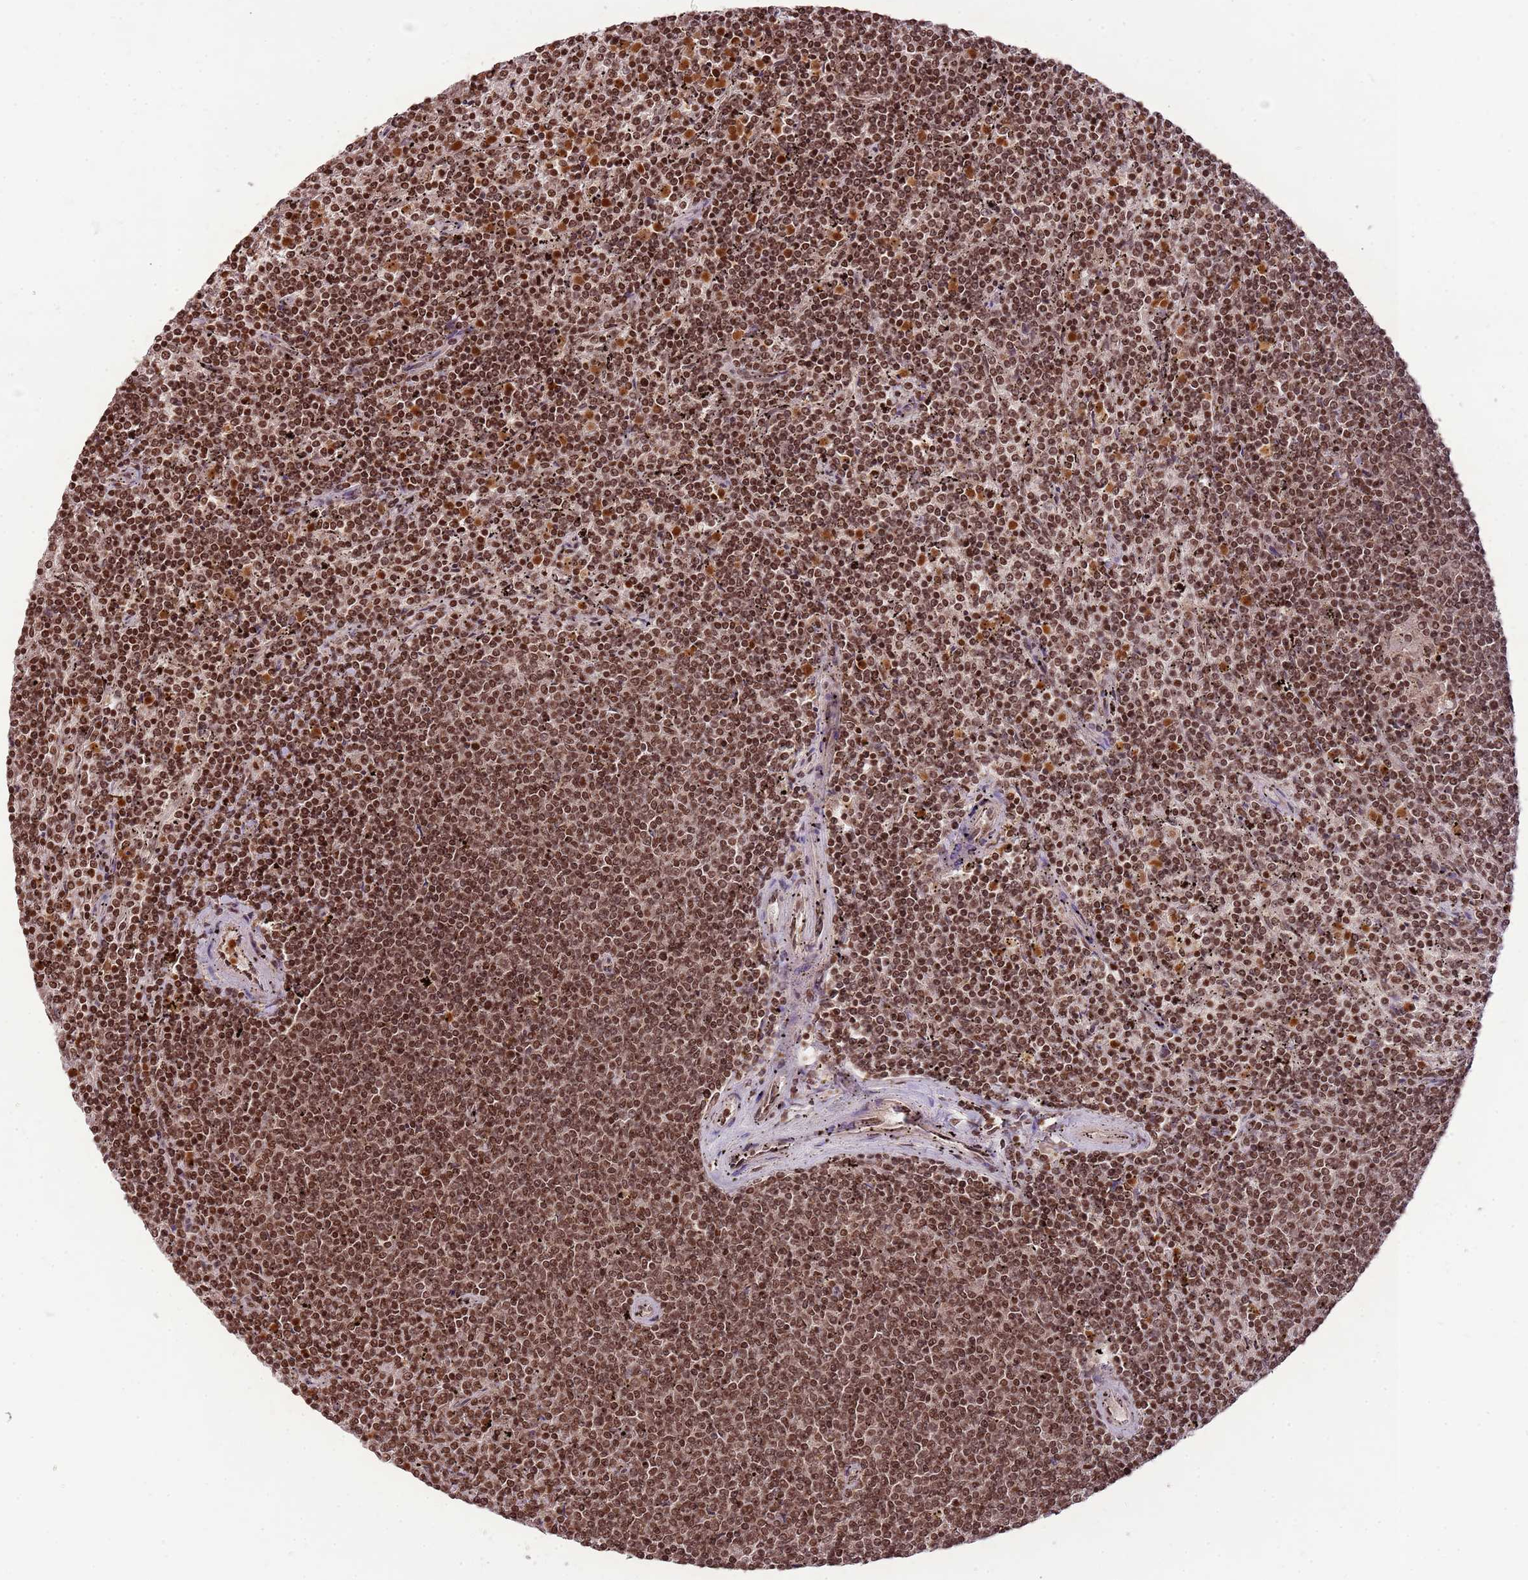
{"staining": {"intensity": "moderate", "quantity": ">75%", "location": "nuclear"}, "tissue": "lymphoma", "cell_type": "Tumor cells", "image_type": "cancer", "snomed": [{"axis": "morphology", "description": "Malignant lymphoma, non-Hodgkin's type, Low grade"}, {"axis": "topography", "description": "Spleen"}], "caption": "Immunohistochemical staining of low-grade malignant lymphoma, non-Hodgkin's type exhibits medium levels of moderate nuclear positivity in about >75% of tumor cells.", "gene": "SAMSN1", "patient": {"sex": "female", "age": 50}}